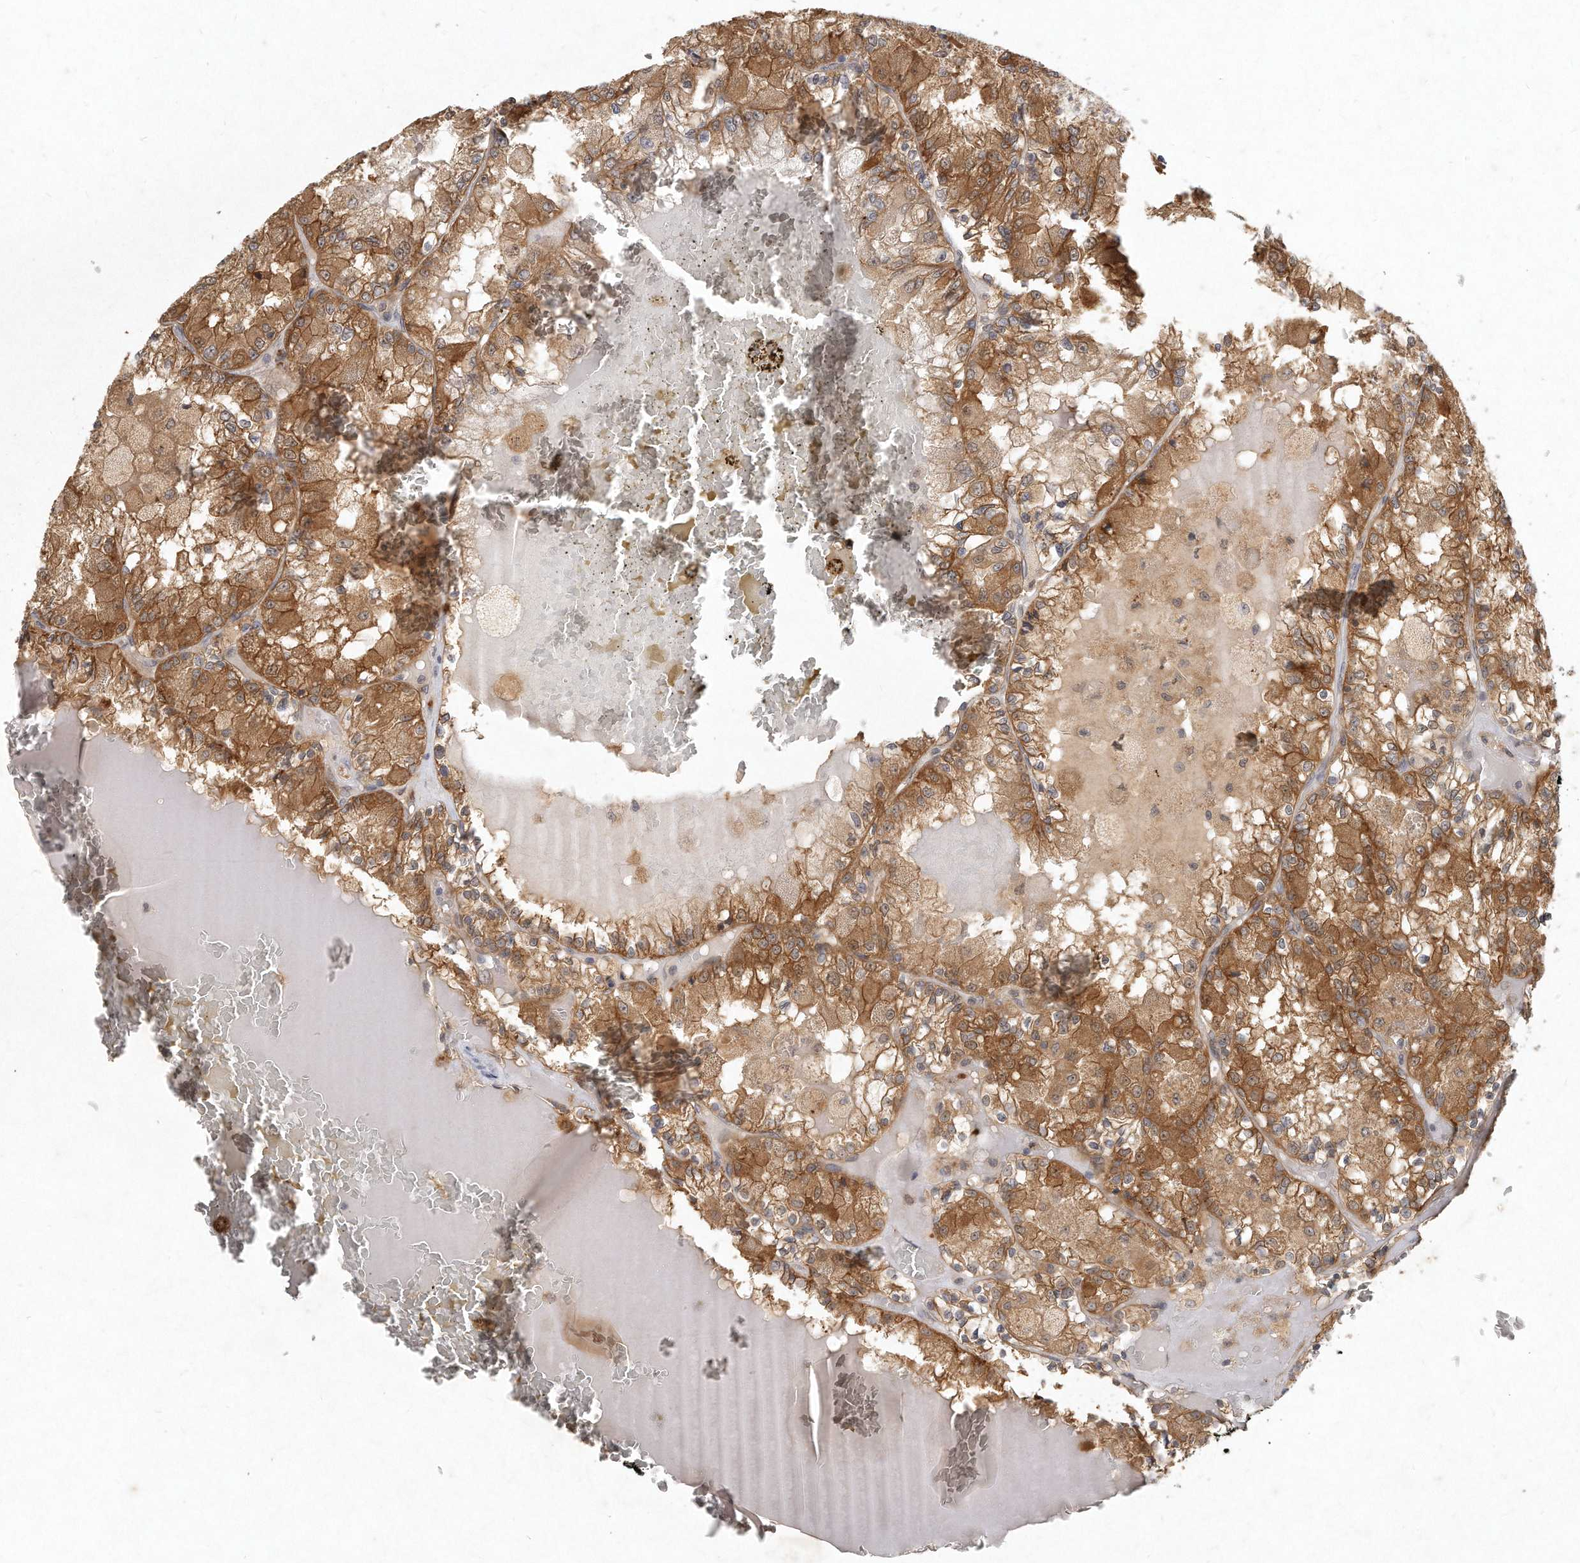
{"staining": {"intensity": "moderate", "quantity": ">75%", "location": "cytoplasmic/membranous"}, "tissue": "renal cancer", "cell_type": "Tumor cells", "image_type": "cancer", "snomed": [{"axis": "morphology", "description": "Adenocarcinoma, NOS"}, {"axis": "topography", "description": "Kidney"}], "caption": "This micrograph displays immunohistochemistry (IHC) staining of adenocarcinoma (renal), with medium moderate cytoplasmic/membranous staining in about >75% of tumor cells.", "gene": "LGALS8", "patient": {"sex": "female", "age": 56}}